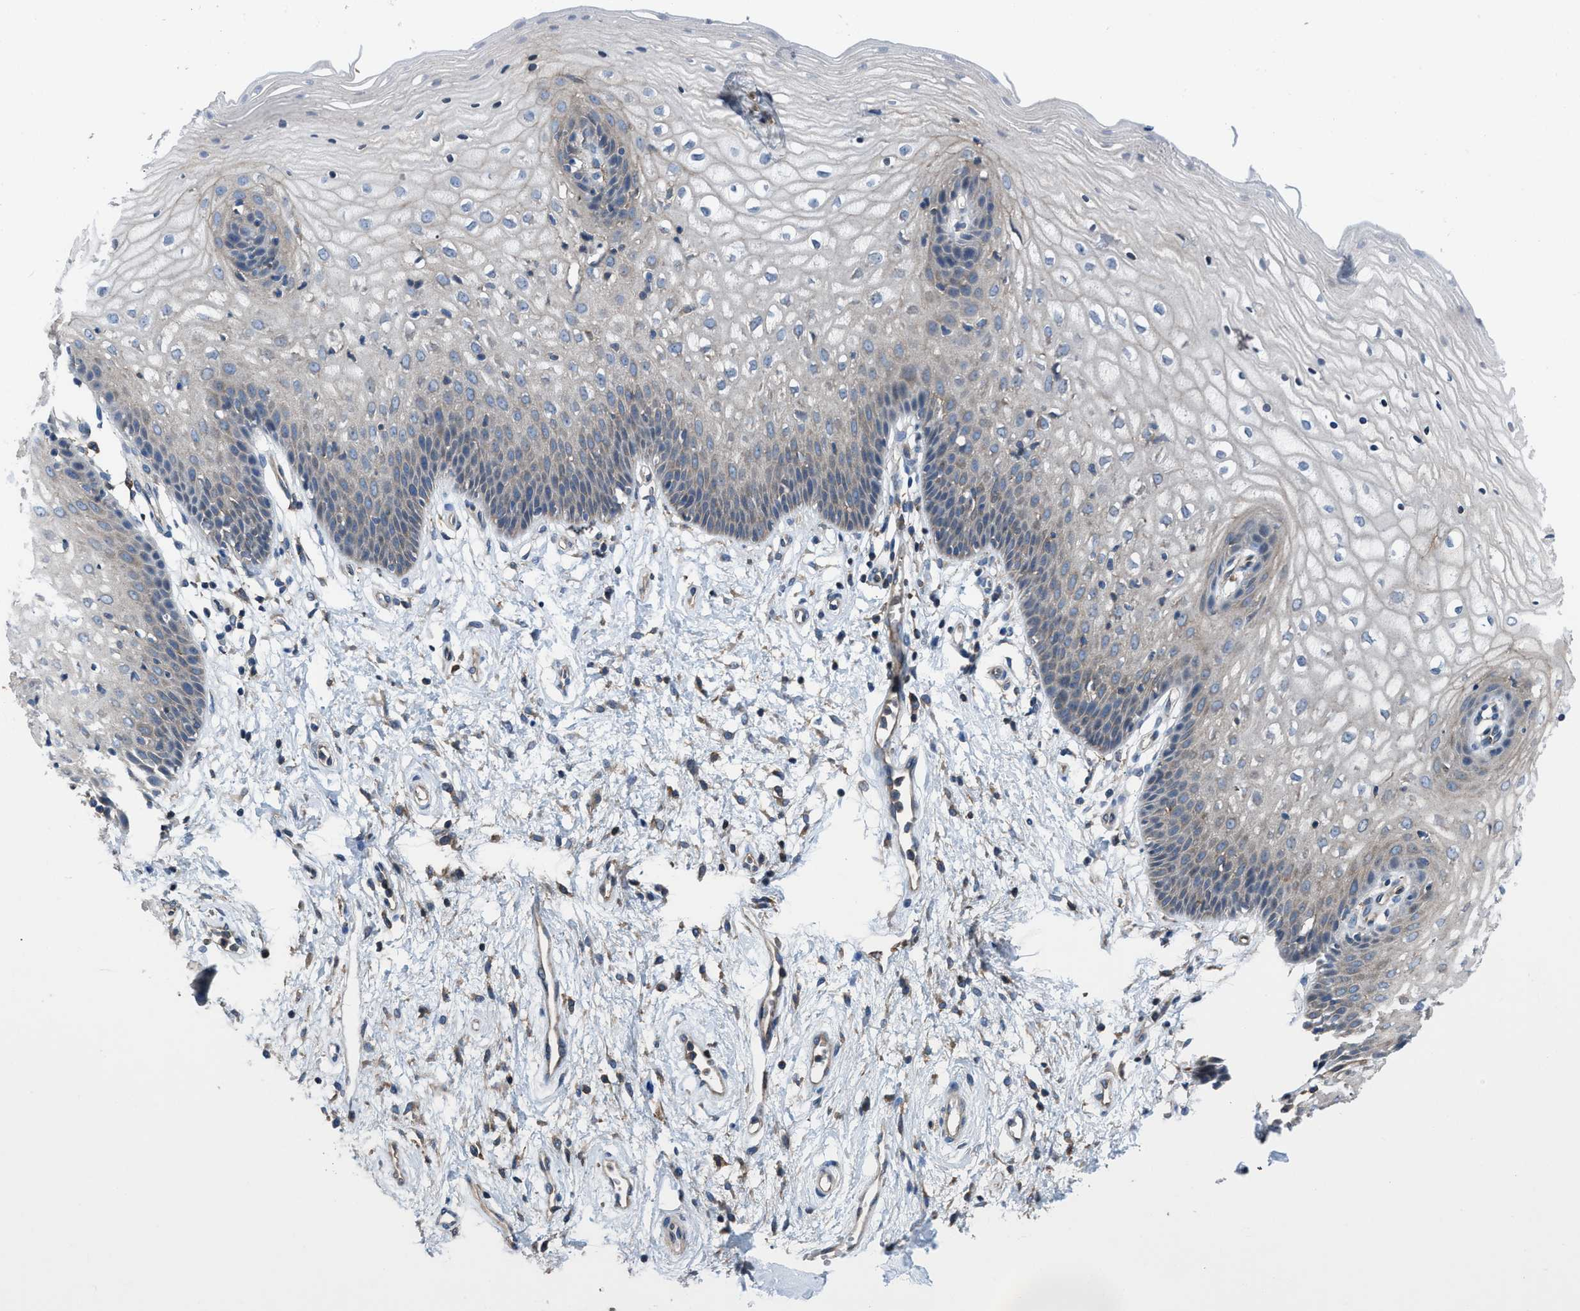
{"staining": {"intensity": "weak", "quantity": "25%-75%", "location": "cytoplasmic/membranous"}, "tissue": "vagina", "cell_type": "Squamous epithelial cells", "image_type": "normal", "snomed": [{"axis": "morphology", "description": "Normal tissue, NOS"}, {"axis": "topography", "description": "Vagina"}], "caption": "Immunohistochemical staining of unremarkable vagina displays low levels of weak cytoplasmic/membranous positivity in approximately 25%-75% of squamous epithelial cells.", "gene": "MYO18A", "patient": {"sex": "female", "age": 34}}